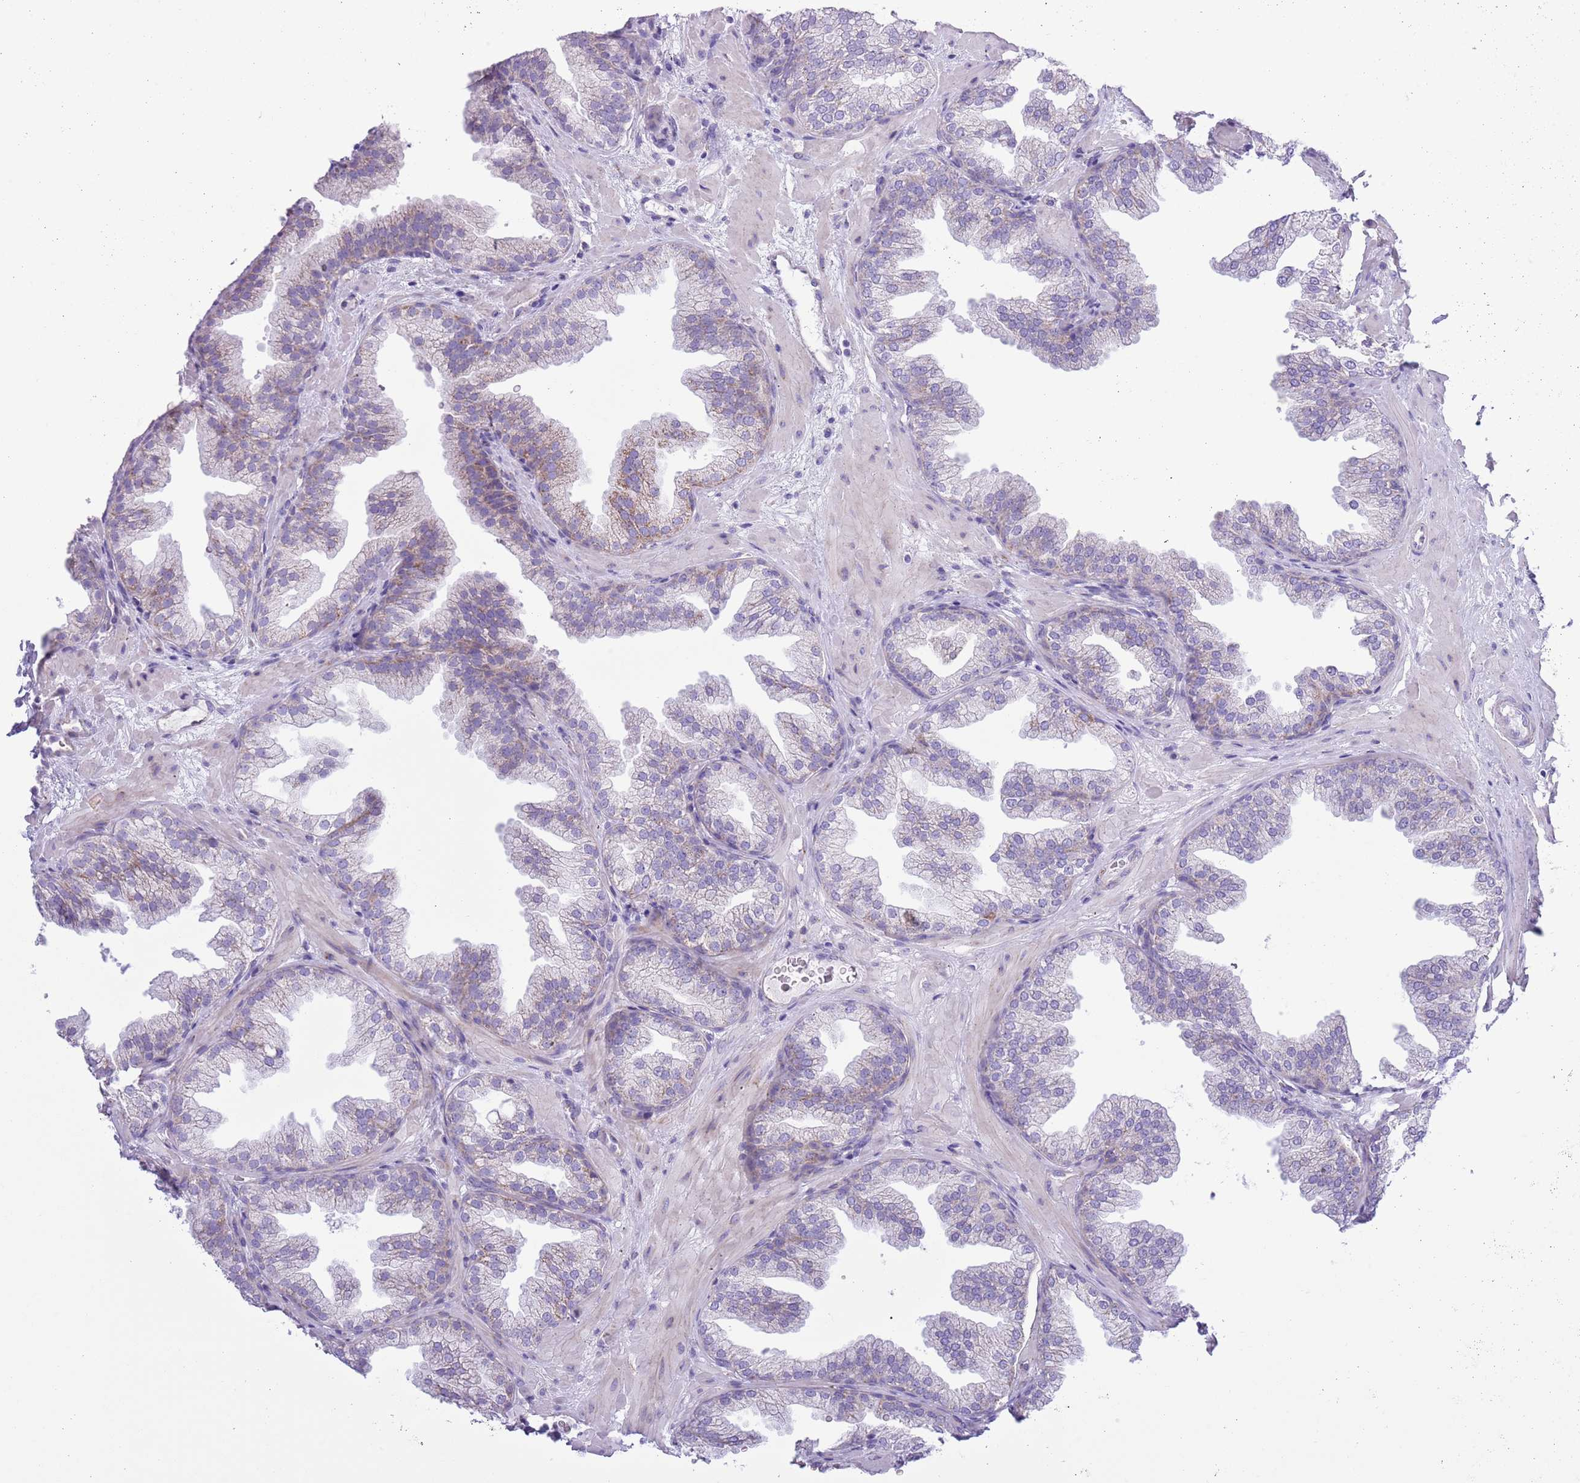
{"staining": {"intensity": "moderate", "quantity": "<25%", "location": "cytoplasmic/membranous"}, "tissue": "prostate", "cell_type": "Glandular cells", "image_type": "normal", "snomed": [{"axis": "morphology", "description": "Normal tissue, NOS"}, {"axis": "topography", "description": "Prostate"}], "caption": "Prostate was stained to show a protein in brown. There is low levels of moderate cytoplasmic/membranous expression in approximately <25% of glandular cells.", "gene": "MOCOS", "patient": {"sex": "male", "age": 37}}